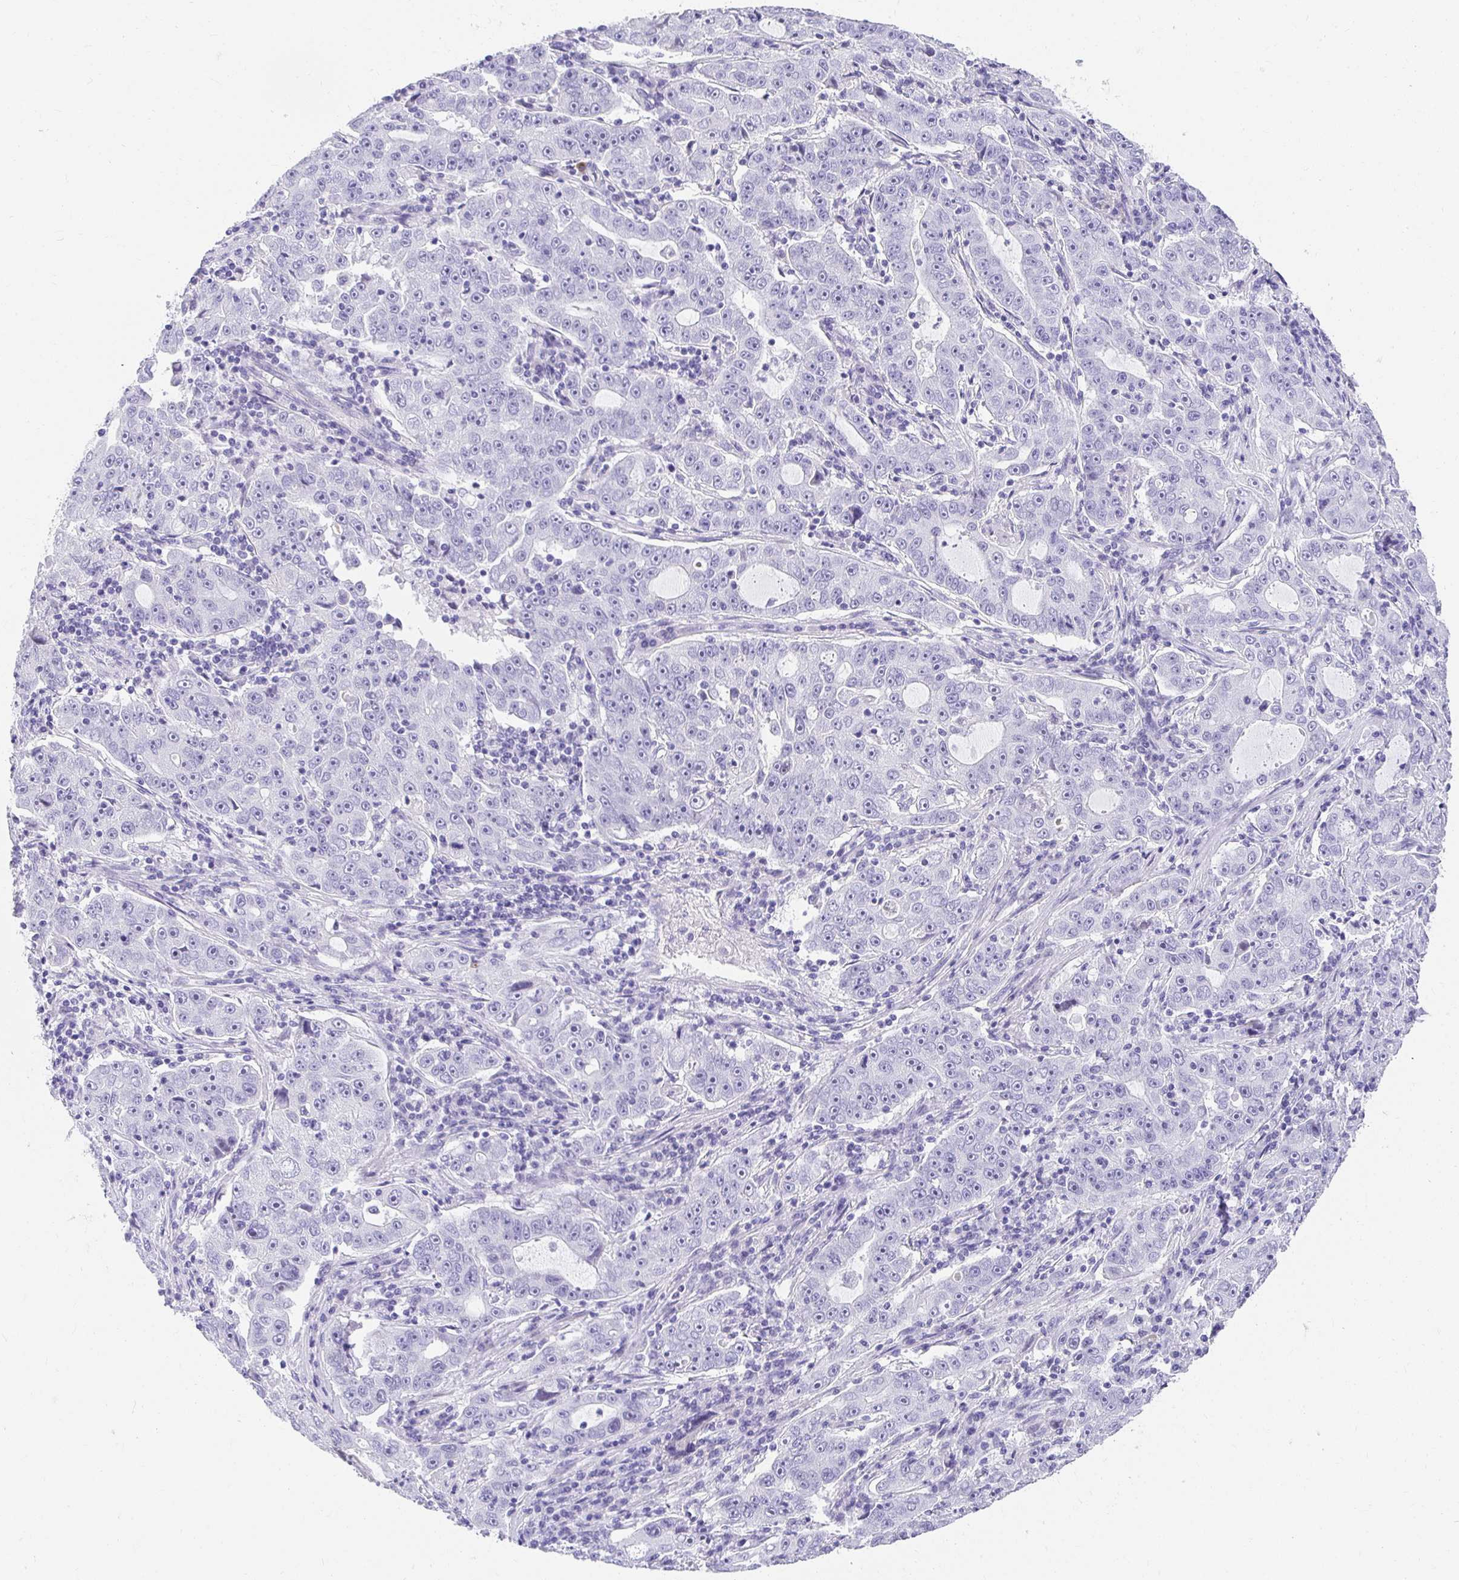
{"staining": {"intensity": "negative", "quantity": "none", "location": "none"}, "tissue": "lung cancer", "cell_type": "Tumor cells", "image_type": "cancer", "snomed": [{"axis": "morphology", "description": "Normal morphology"}, {"axis": "morphology", "description": "Adenocarcinoma, NOS"}, {"axis": "topography", "description": "Lymph node"}, {"axis": "topography", "description": "Lung"}], "caption": "Immunohistochemistry image of neoplastic tissue: human lung cancer stained with DAB demonstrates no significant protein expression in tumor cells. Nuclei are stained in blue.", "gene": "CHAT", "patient": {"sex": "female", "age": 57}}